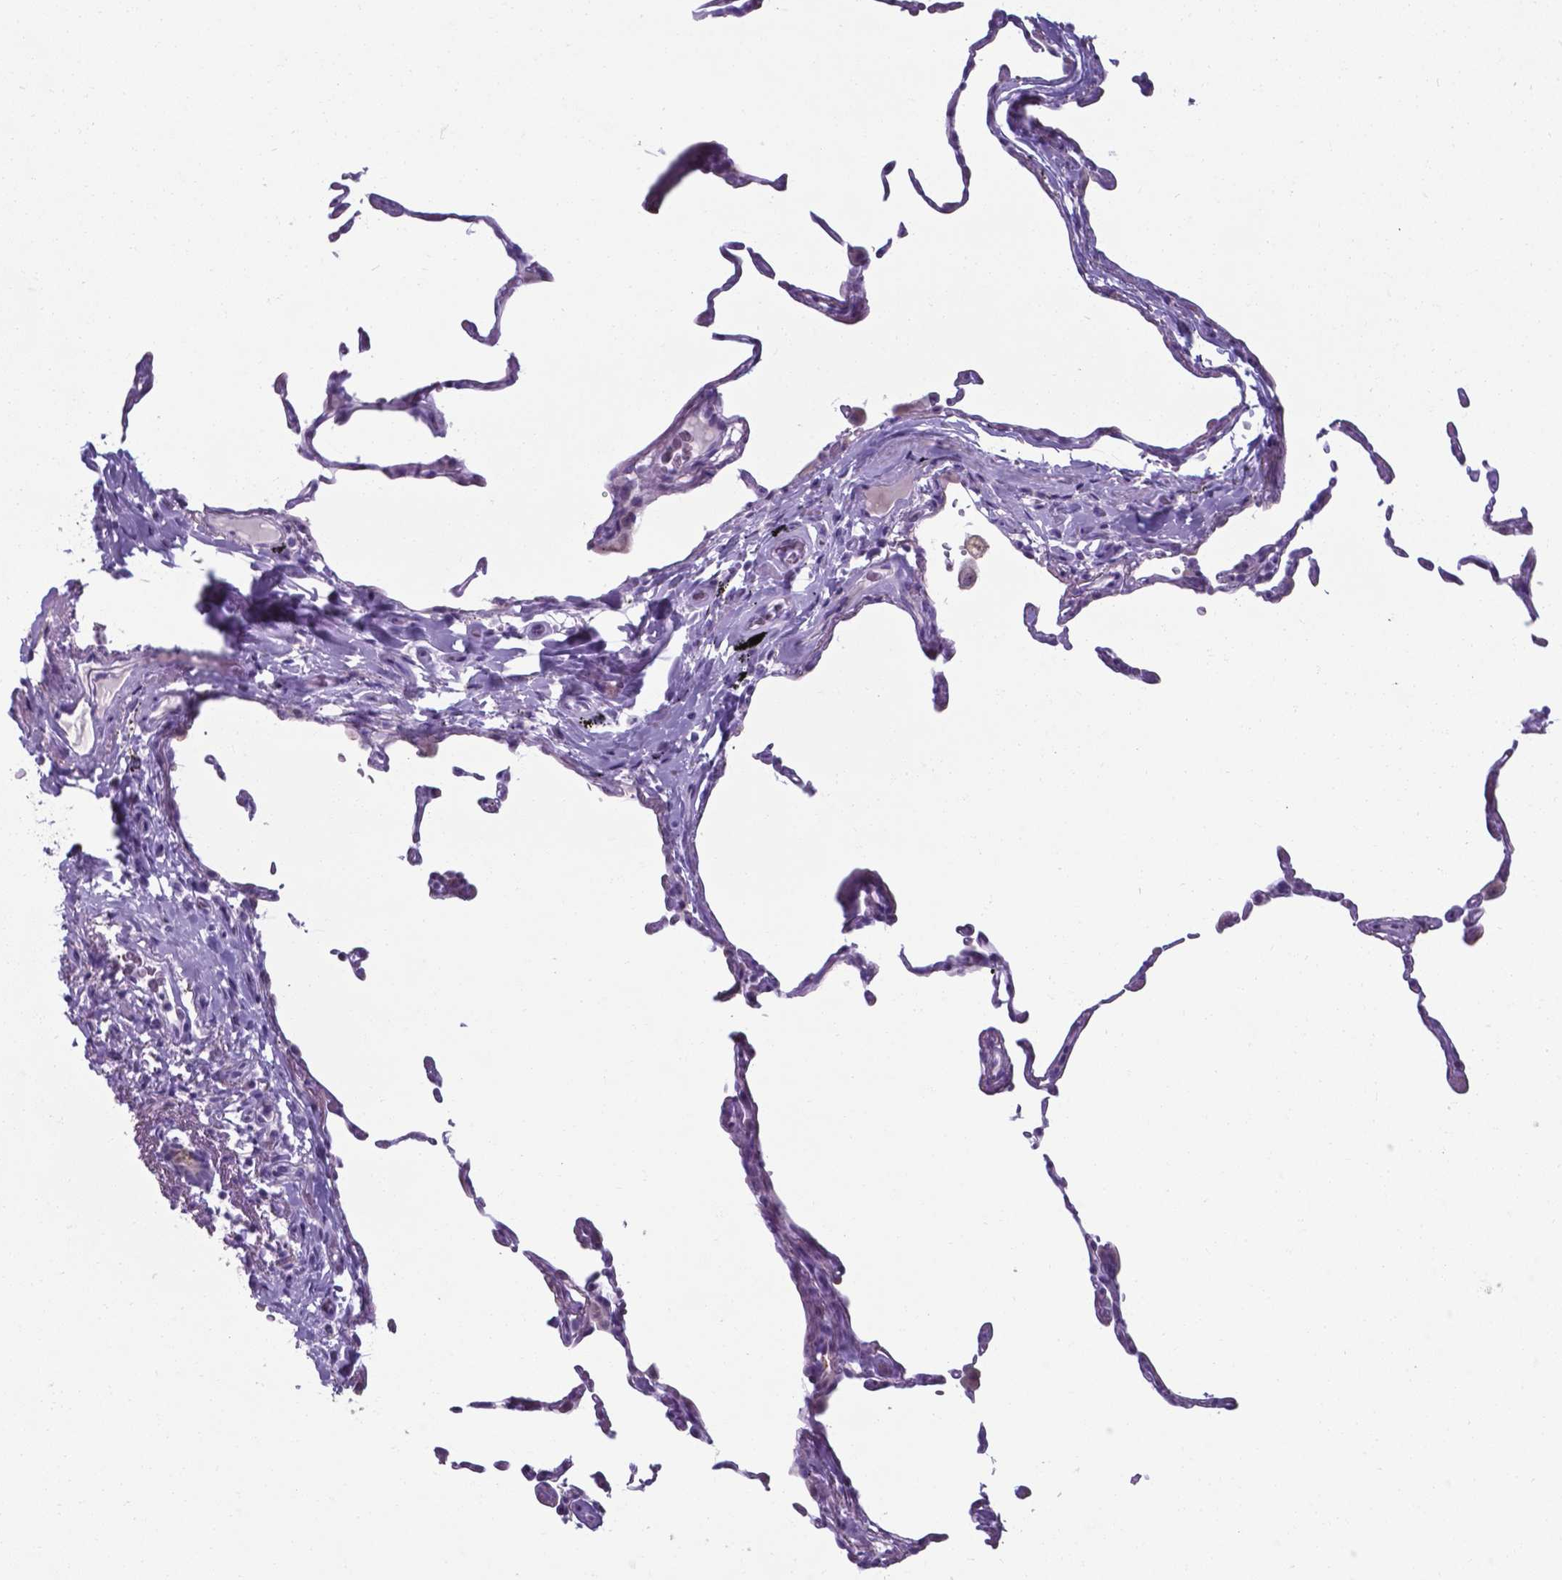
{"staining": {"intensity": "moderate", "quantity": "<25%", "location": "cytoplasmic/membranous"}, "tissue": "lung", "cell_type": "Alveolar cells", "image_type": "normal", "snomed": [{"axis": "morphology", "description": "Normal tissue, NOS"}, {"axis": "topography", "description": "Lung"}], "caption": "Immunohistochemistry (DAB) staining of unremarkable human lung demonstrates moderate cytoplasmic/membranous protein positivity in approximately <25% of alveolar cells.", "gene": "AP5B1", "patient": {"sex": "female", "age": 57}}